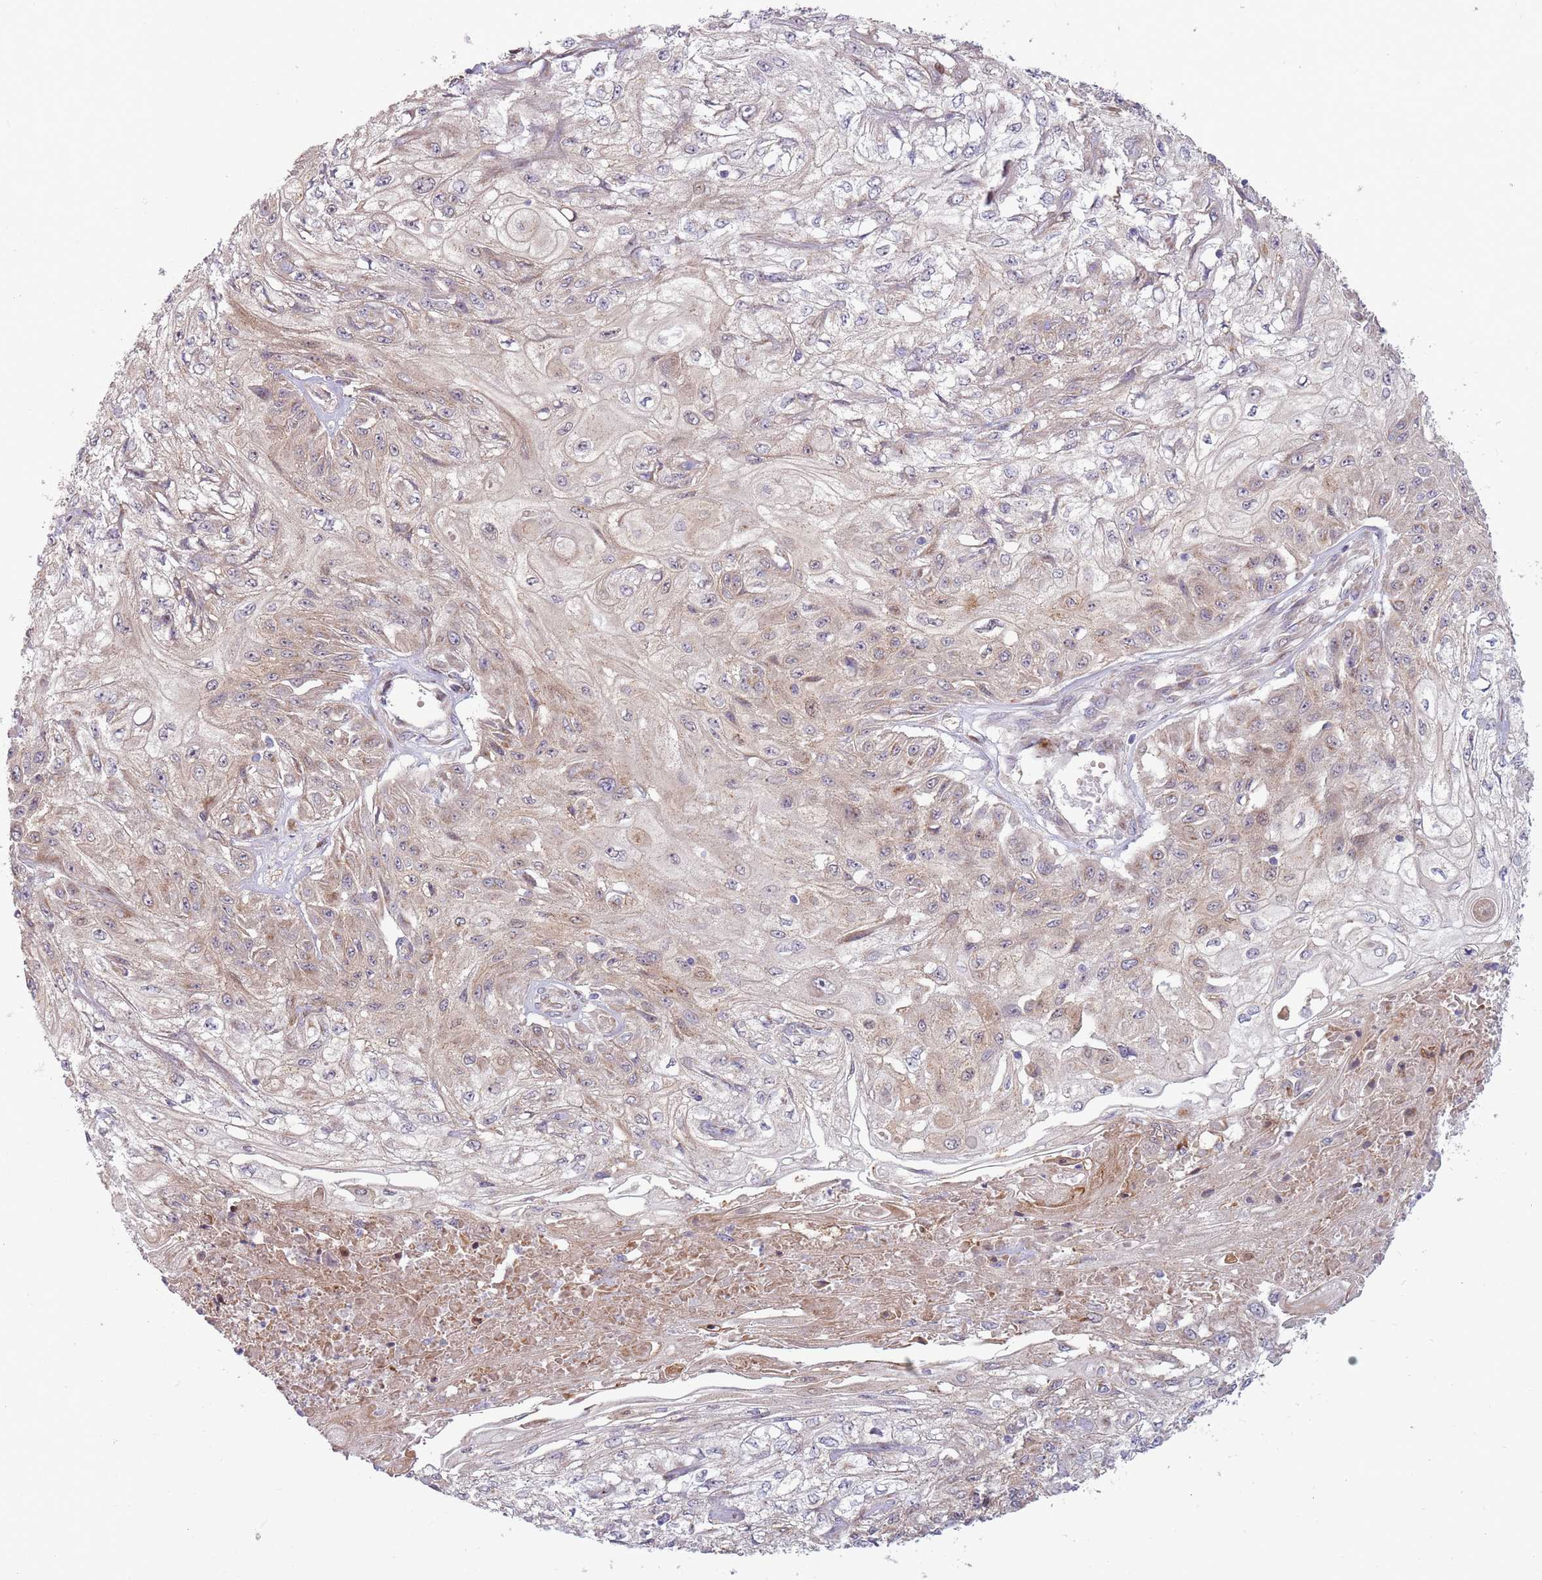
{"staining": {"intensity": "weak", "quantity": "25%-75%", "location": "cytoplasmic/membranous"}, "tissue": "skin cancer", "cell_type": "Tumor cells", "image_type": "cancer", "snomed": [{"axis": "morphology", "description": "Squamous cell carcinoma, NOS"}, {"axis": "morphology", "description": "Squamous cell carcinoma, metastatic, NOS"}, {"axis": "topography", "description": "Skin"}, {"axis": "topography", "description": "Lymph node"}], "caption": "Immunohistochemistry (IHC) micrograph of skin cancer stained for a protein (brown), which displays low levels of weak cytoplasmic/membranous expression in approximately 25%-75% of tumor cells.", "gene": "CCDC150", "patient": {"sex": "male", "age": 75}}